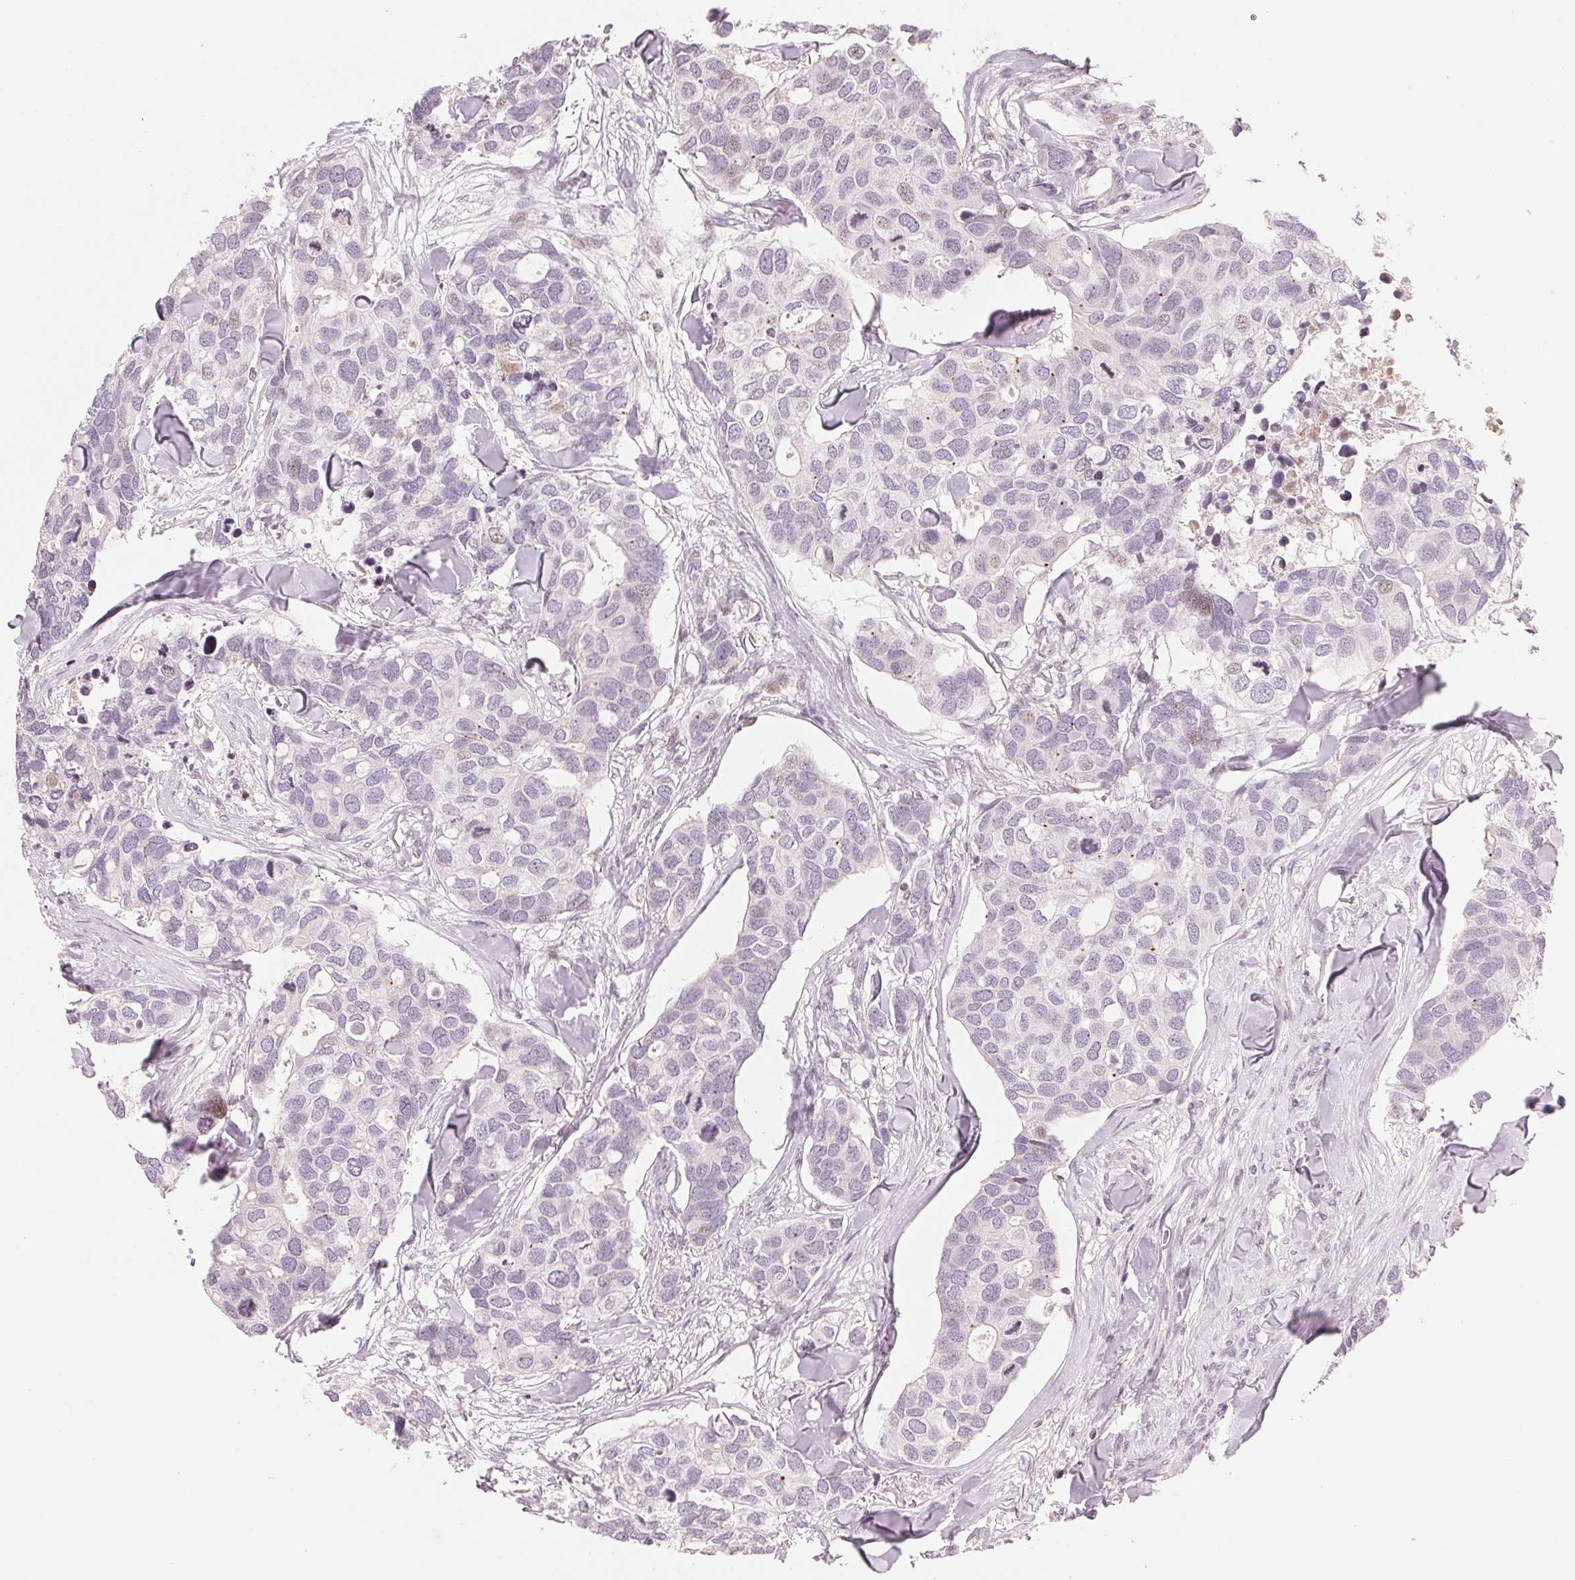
{"staining": {"intensity": "negative", "quantity": "none", "location": "none"}, "tissue": "breast cancer", "cell_type": "Tumor cells", "image_type": "cancer", "snomed": [{"axis": "morphology", "description": "Duct carcinoma"}, {"axis": "topography", "description": "Breast"}], "caption": "A histopathology image of human breast invasive ductal carcinoma is negative for staining in tumor cells.", "gene": "SLC17A4", "patient": {"sex": "female", "age": 83}}